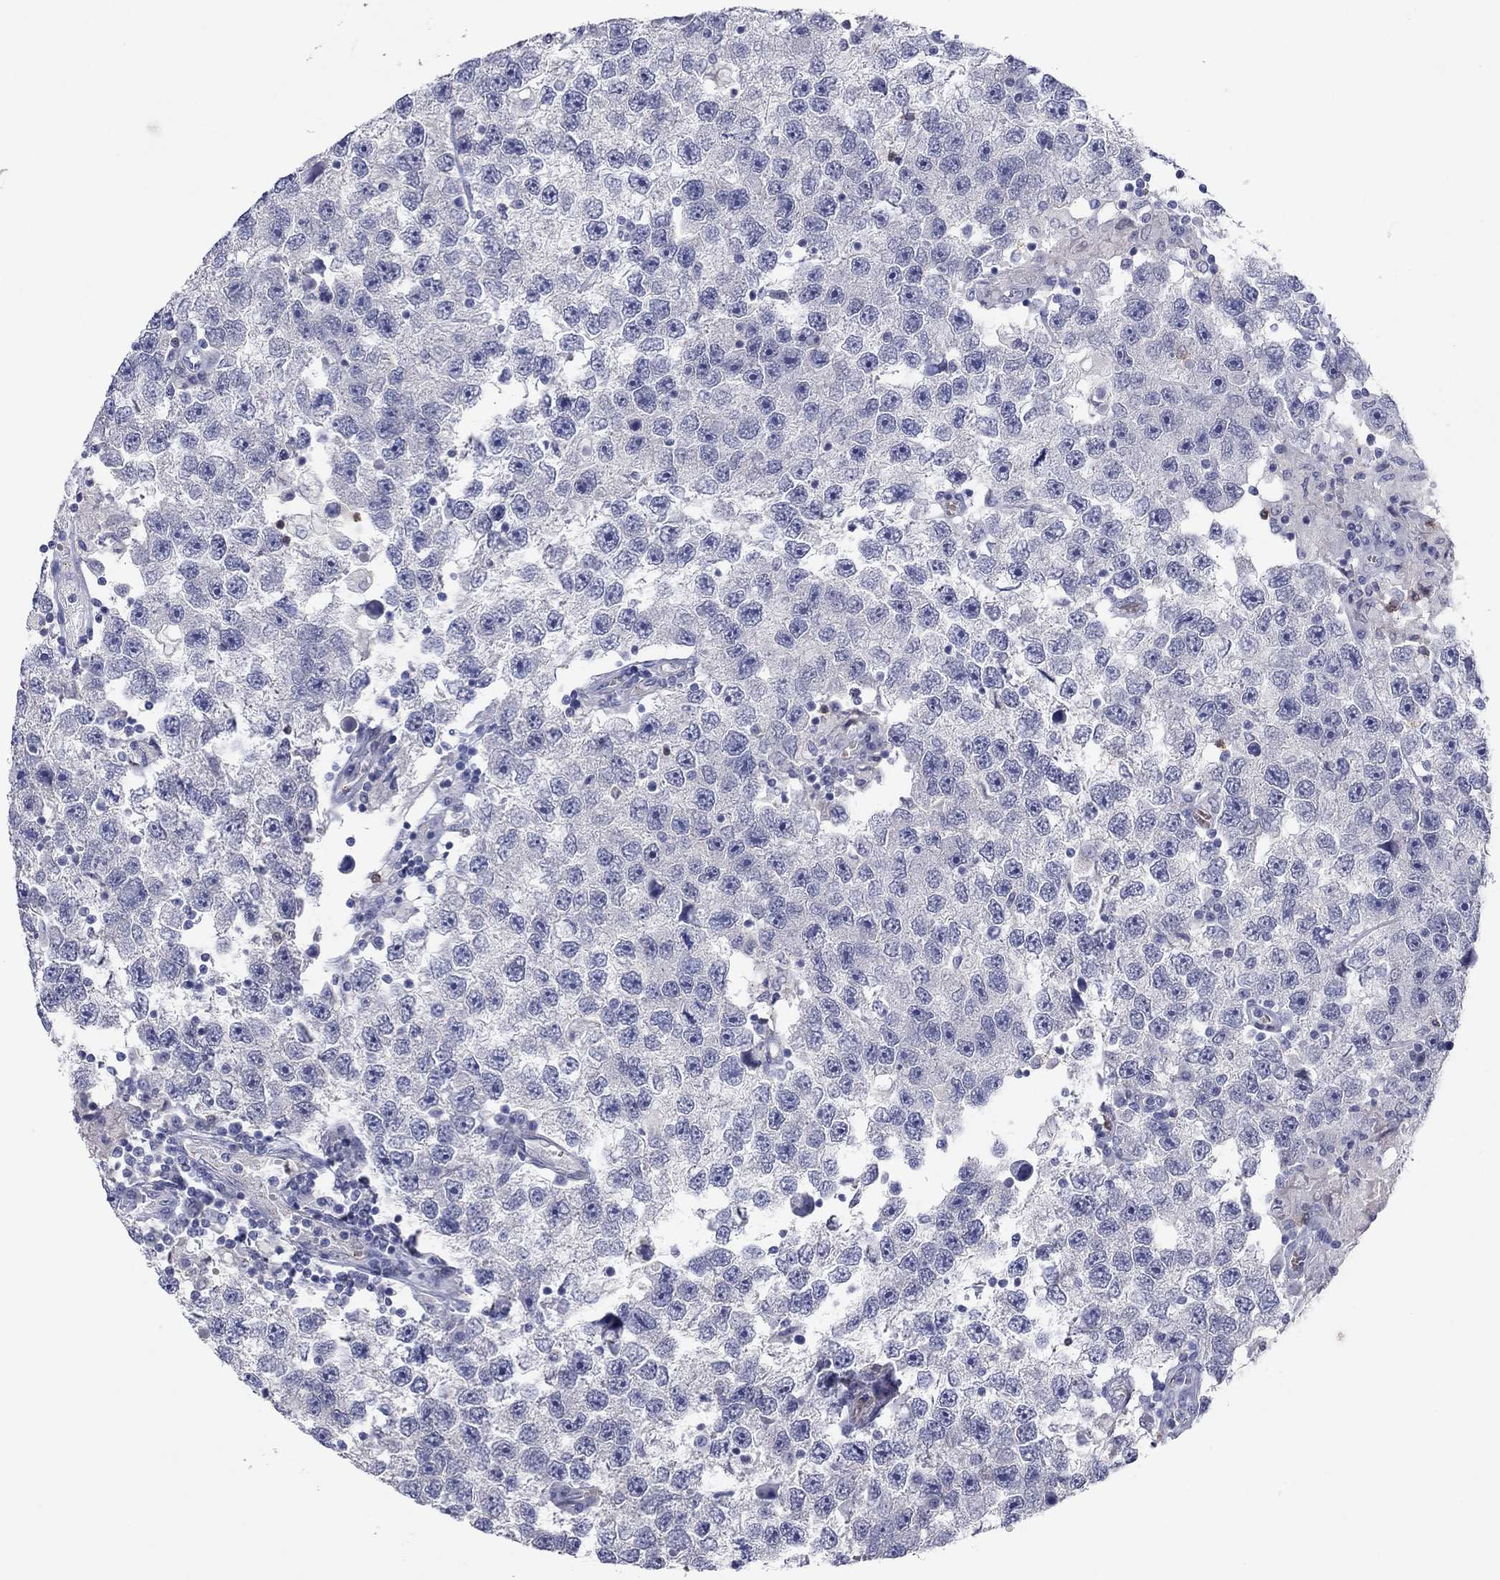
{"staining": {"intensity": "negative", "quantity": "none", "location": "none"}, "tissue": "testis cancer", "cell_type": "Tumor cells", "image_type": "cancer", "snomed": [{"axis": "morphology", "description": "Seminoma, NOS"}, {"axis": "topography", "description": "Testis"}], "caption": "Immunohistochemistry (IHC) image of human testis cancer stained for a protein (brown), which reveals no staining in tumor cells.", "gene": "ITGAE", "patient": {"sex": "male", "age": 26}}